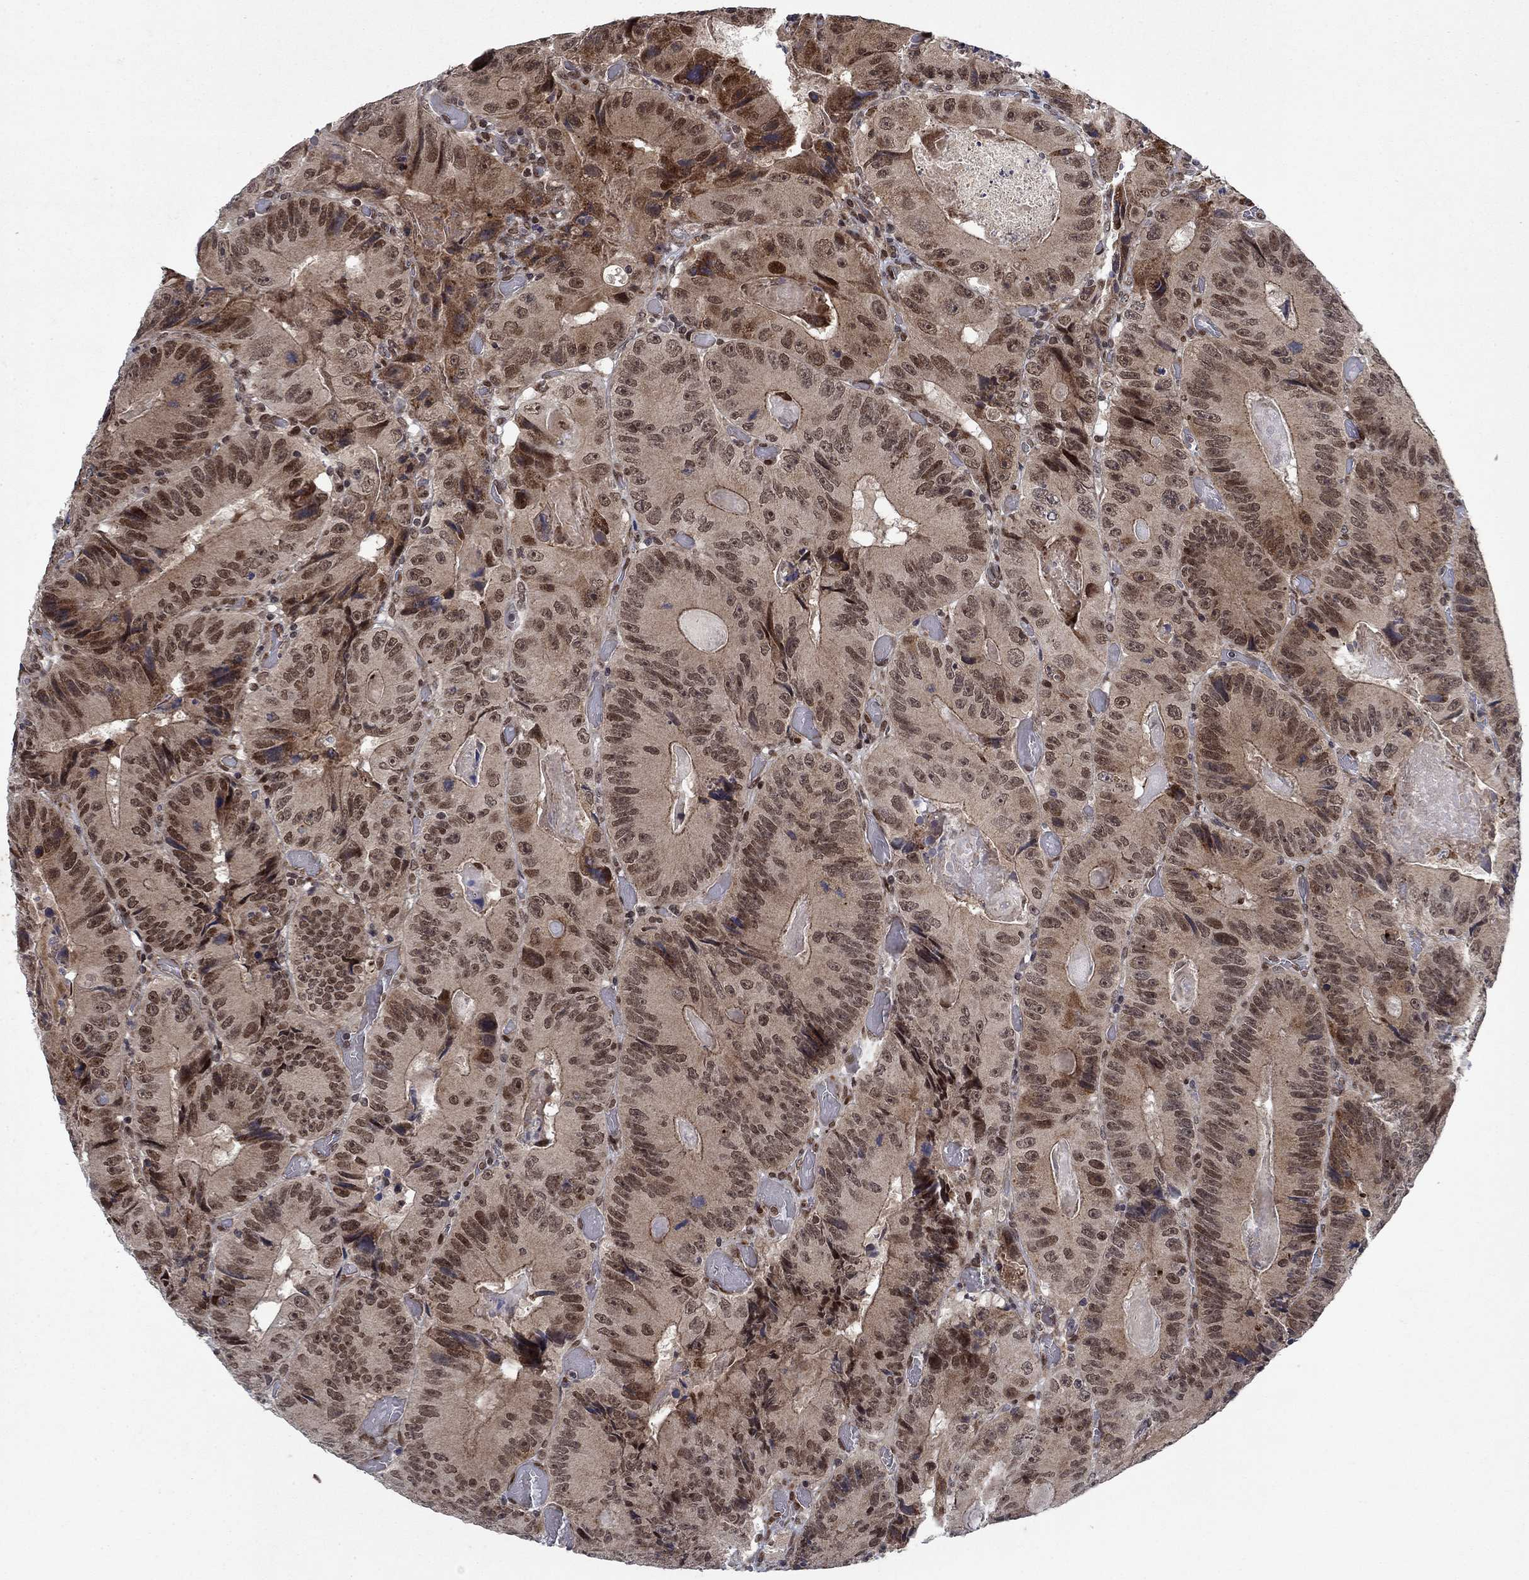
{"staining": {"intensity": "strong", "quantity": "<25%", "location": "cytoplasmic/membranous,nuclear"}, "tissue": "colorectal cancer", "cell_type": "Tumor cells", "image_type": "cancer", "snomed": [{"axis": "morphology", "description": "Adenocarcinoma, NOS"}, {"axis": "topography", "description": "Colon"}], "caption": "Protein analysis of colorectal cancer tissue displays strong cytoplasmic/membranous and nuclear positivity in approximately <25% of tumor cells.", "gene": "PRICKLE4", "patient": {"sex": "female", "age": 86}}